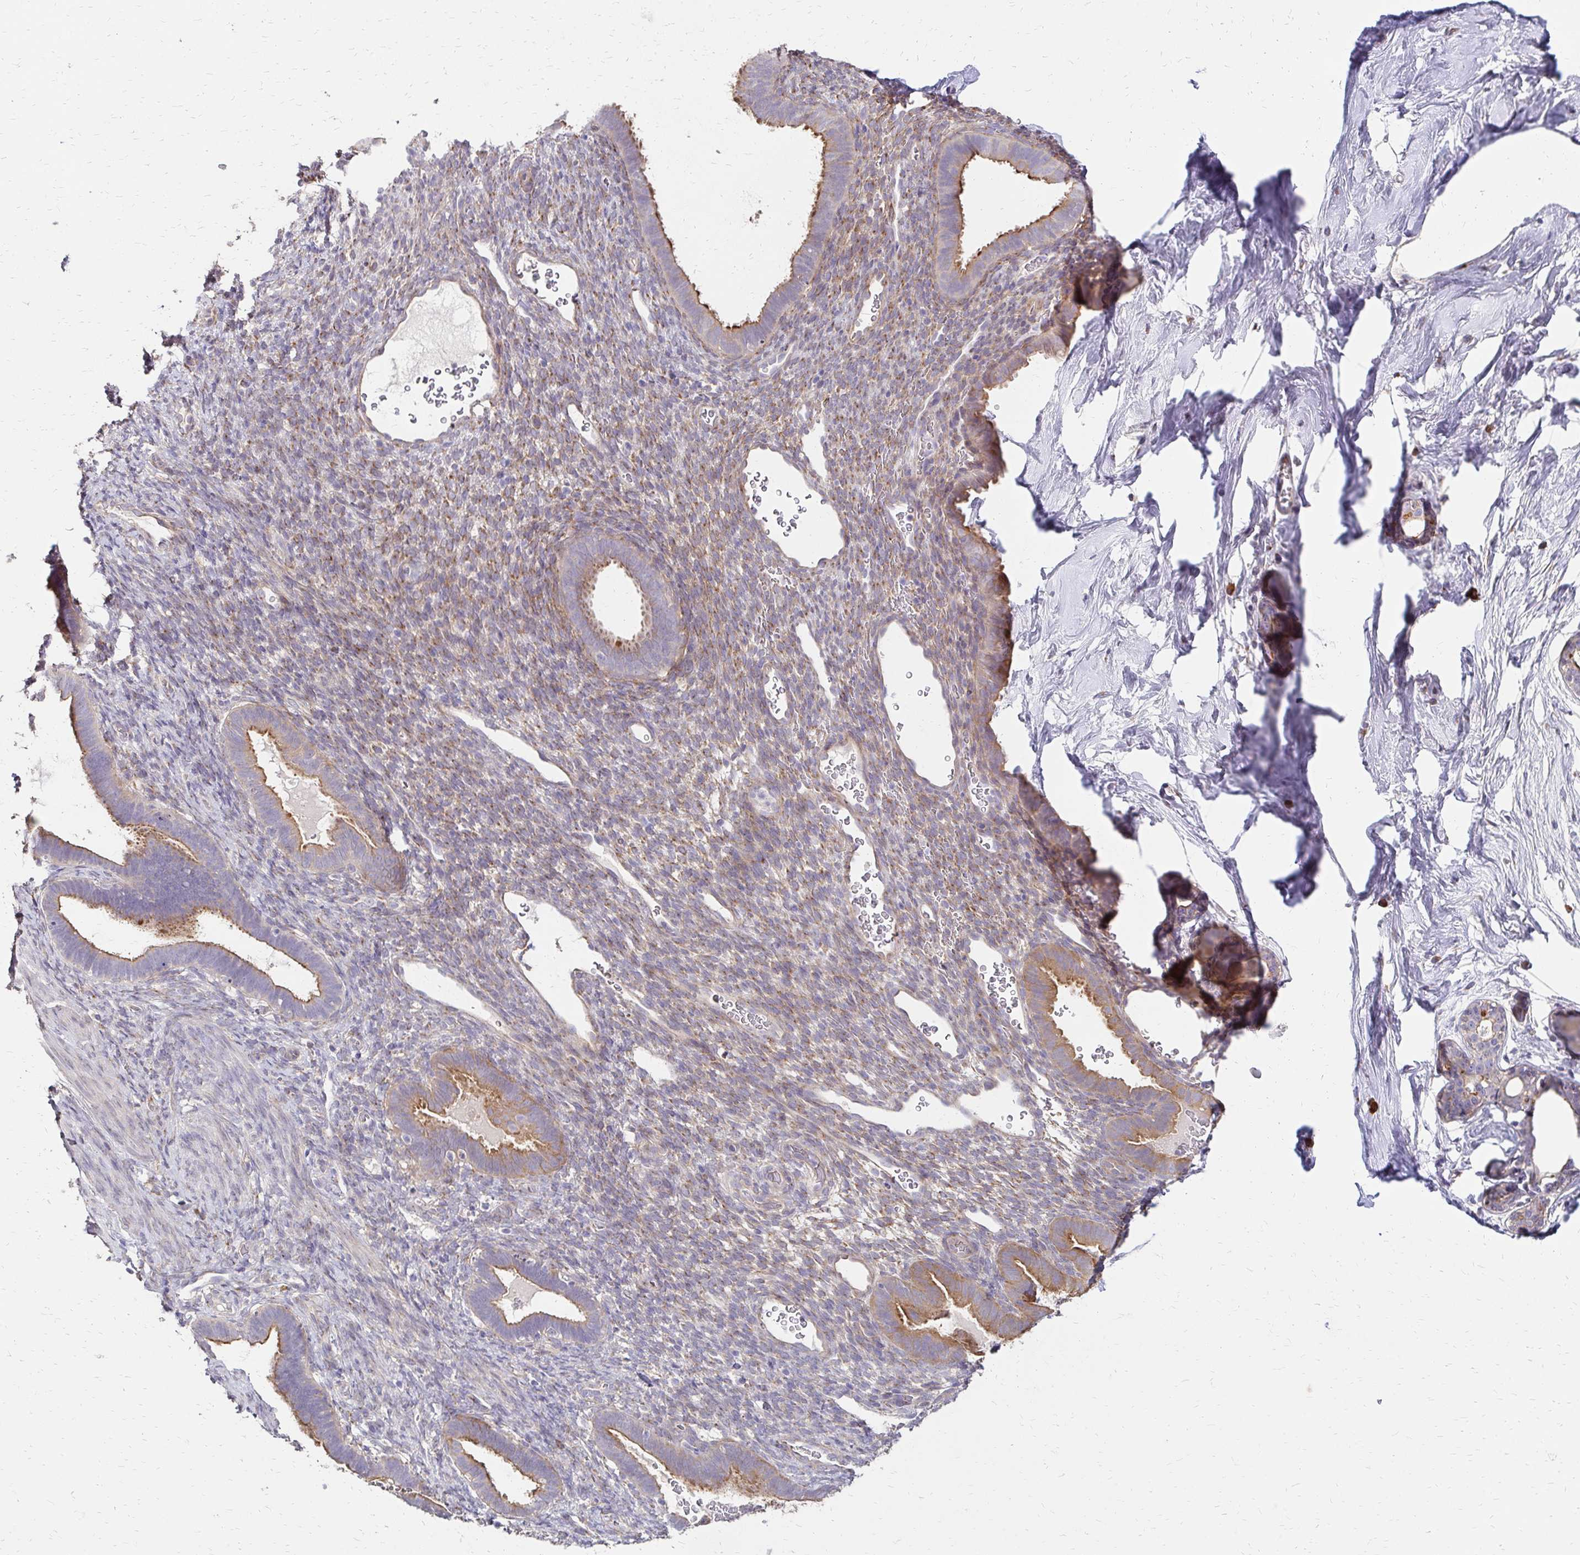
{"staining": {"intensity": "moderate", "quantity": "<25%", "location": "cytoplasmic/membranous"}, "tissue": "endometrium", "cell_type": "Cells in endometrial stroma", "image_type": "normal", "snomed": [{"axis": "morphology", "description": "Normal tissue, NOS"}, {"axis": "topography", "description": "Endometrium"}], "caption": "Cells in endometrial stroma exhibit low levels of moderate cytoplasmic/membranous expression in about <25% of cells in unremarkable human endometrium. The protein of interest is stained brown, and the nuclei are stained in blue (DAB (3,3'-diaminobenzidine) IHC with brightfield microscopy, high magnification).", "gene": "PRIMA1", "patient": {"sex": "female", "age": 34}}